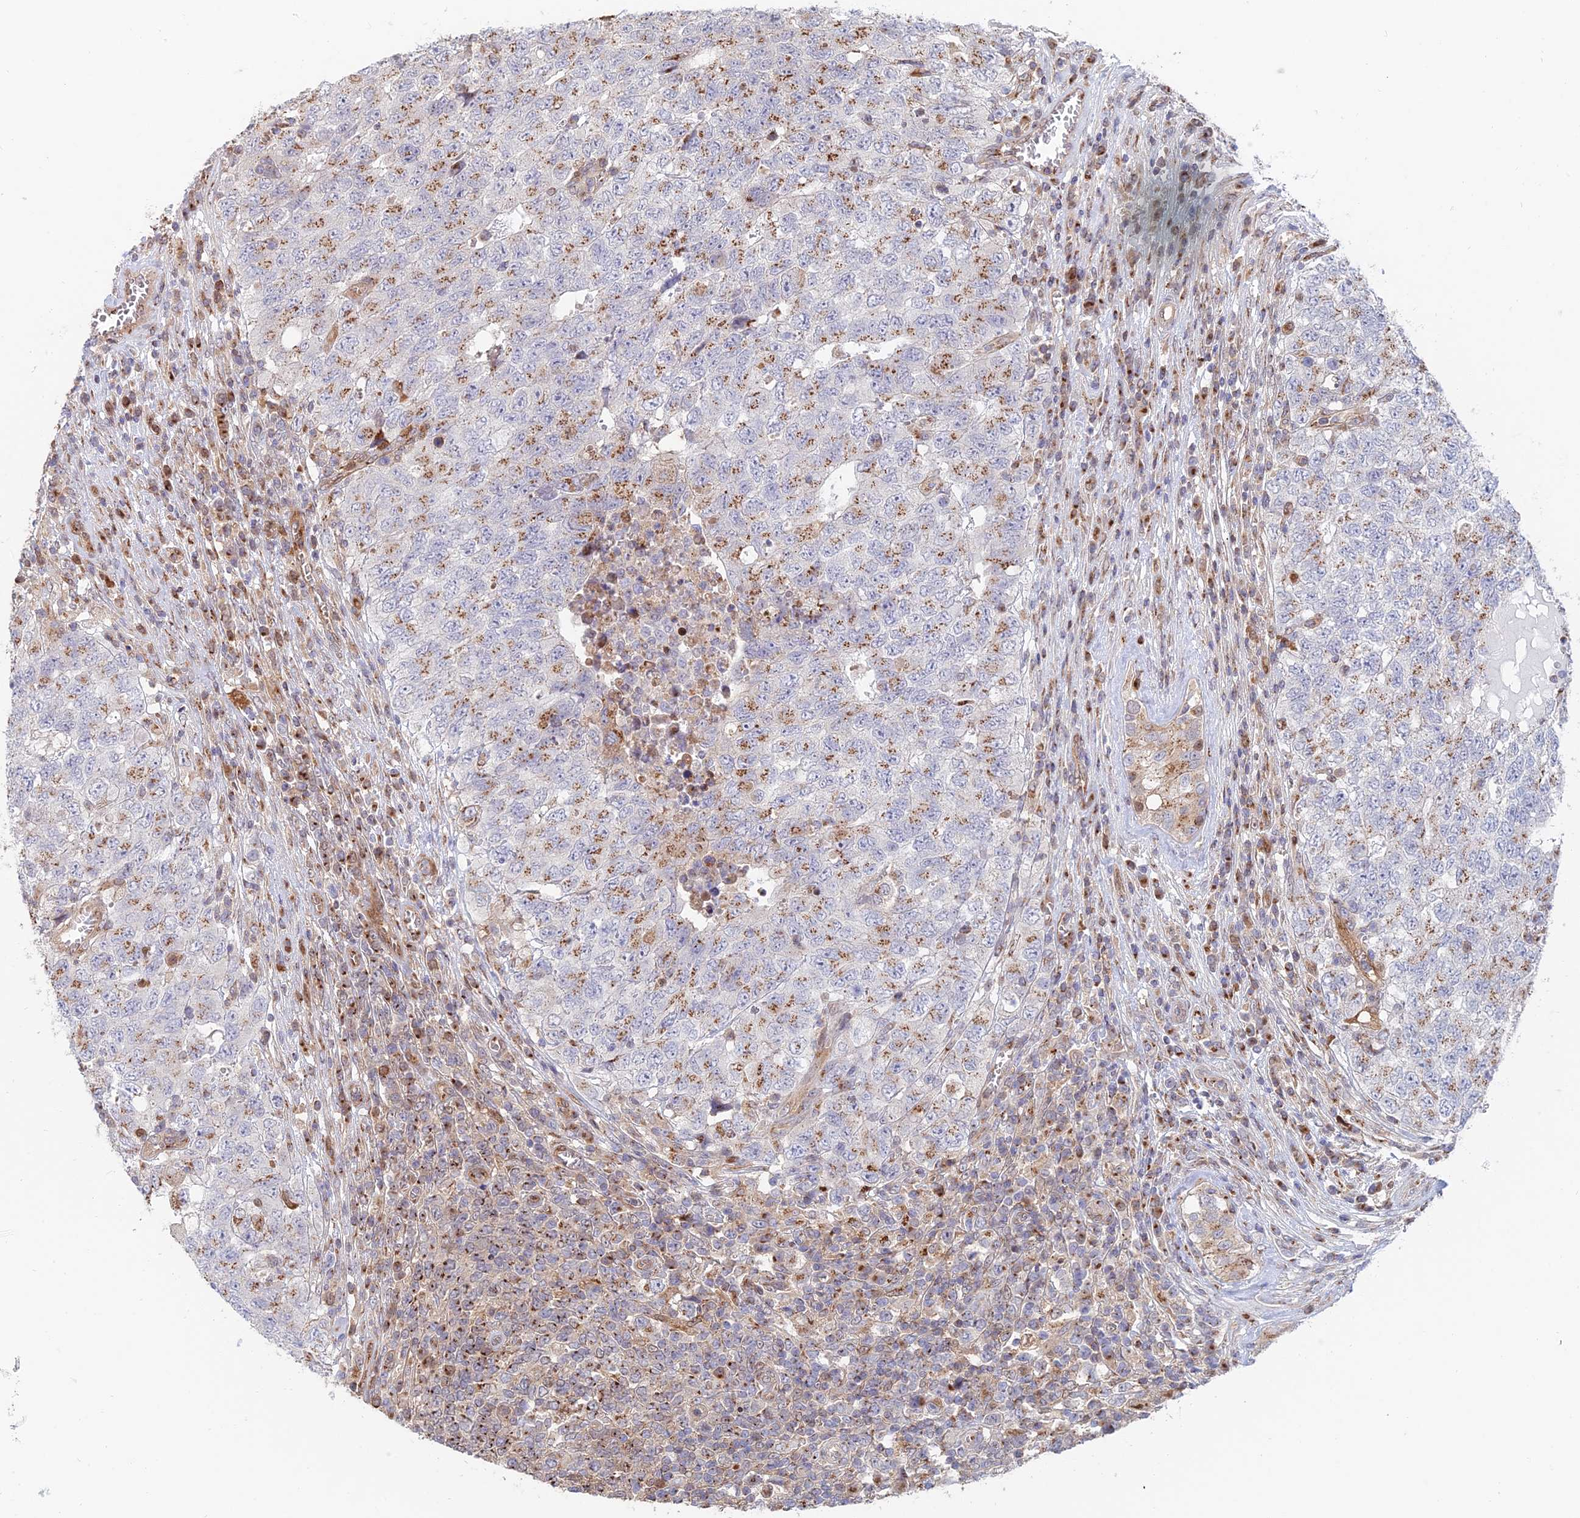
{"staining": {"intensity": "moderate", "quantity": "25%-75%", "location": "cytoplasmic/membranous"}, "tissue": "testis cancer", "cell_type": "Tumor cells", "image_type": "cancer", "snomed": [{"axis": "morphology", "description": "Carcinoma, Embryonal, NOS"}, {"axis": "topography", "description": "Testis"}], "caption": "IHC micrograph of neoplastic tissue: testis cancer stained using immunohistochemistry (IHC) displays medium levels of moderate protein expression localized specifically in the cytoplasmic/membranous of tumor cells, appearing as a cytoplasmic/membranous brown color.", "gene": "HS2ST1", "patient": {"sex": "male", "age": 34}}